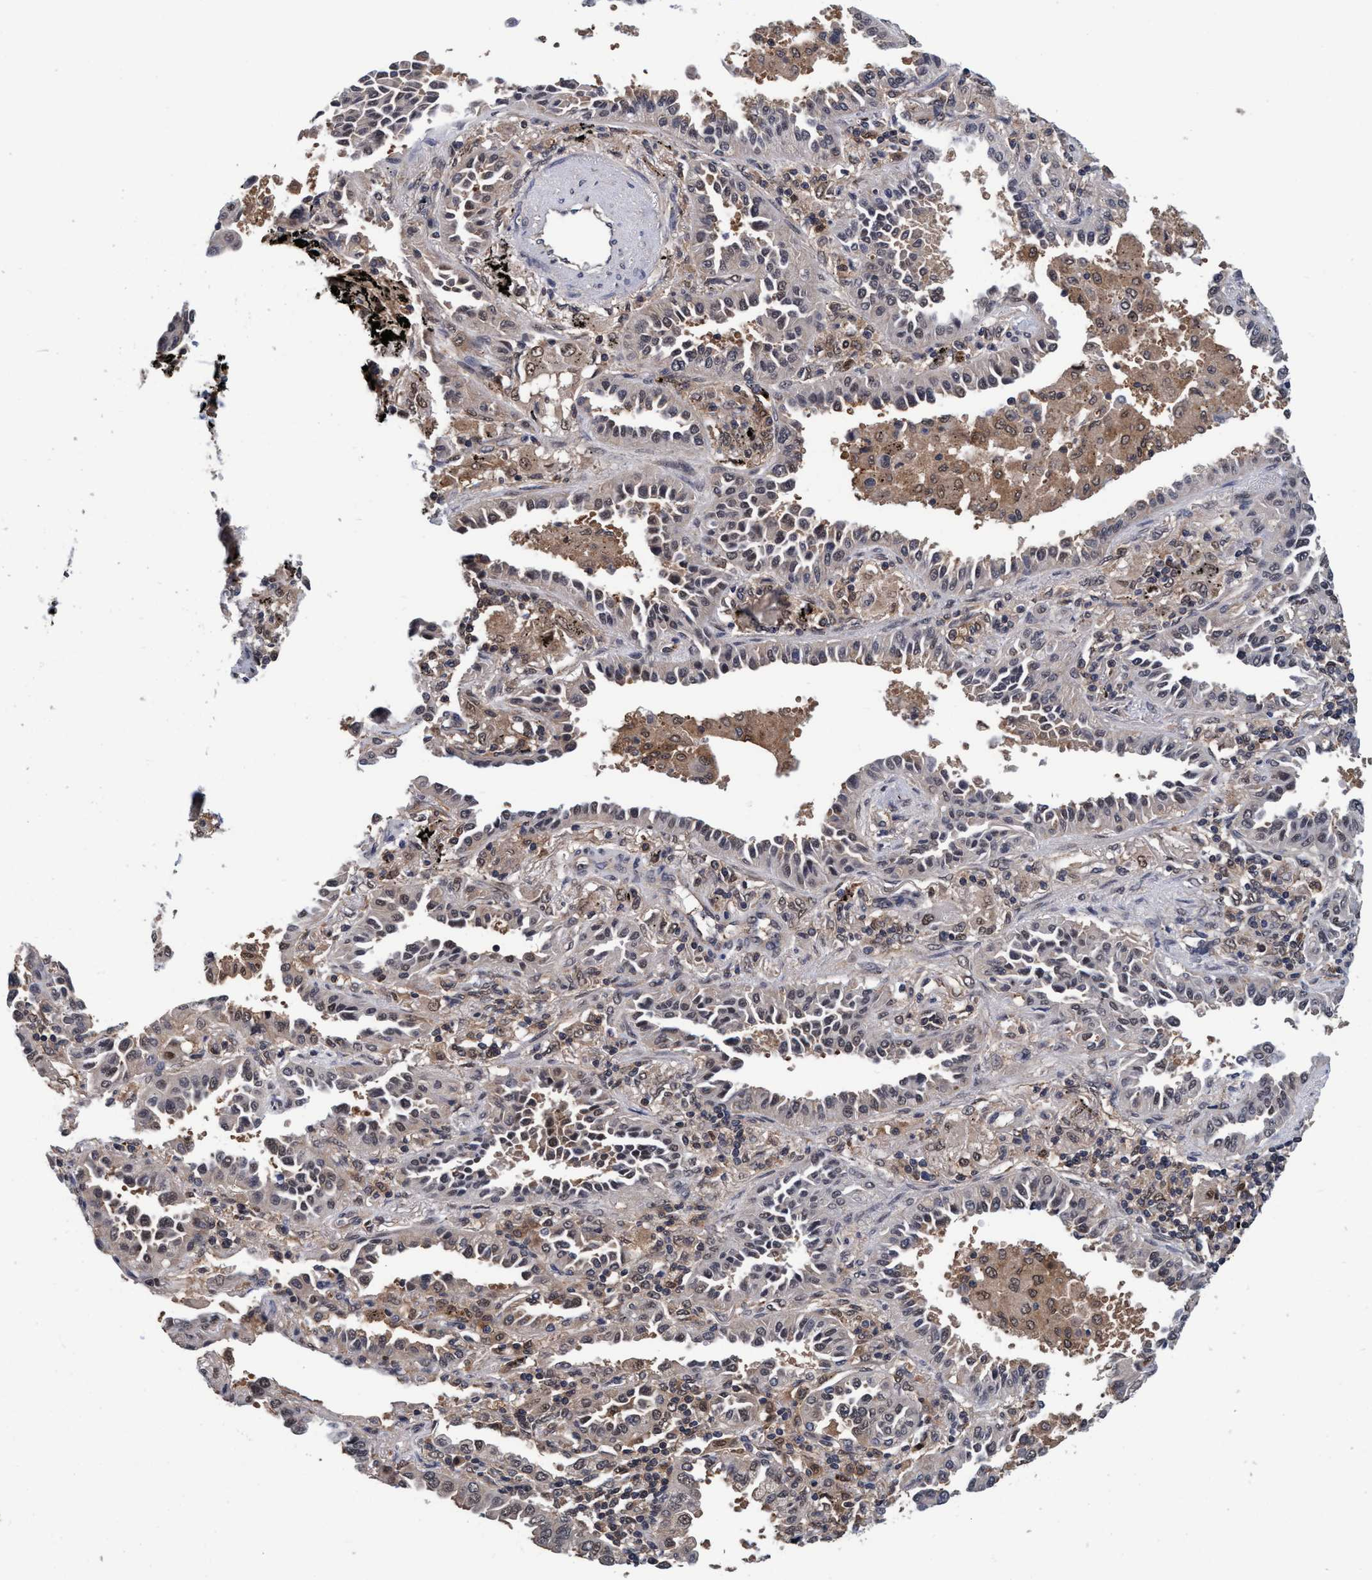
{"staining": {"intensity": "weak", "quantity": "25%-75%", "location": "cytoplasmic/membranous,nuclear"}, "tissue": "lung cancer", "cell_type": "Tumor cells", "image_type": "cancer", "snomed": [{"axis": "morphology", "description": "Normal tissue, NOS"}, {"axis": "morphology", "description": "Adenocarcinoma, NOS"}, {"axis": "topography", "description": "Lung"}], "caption": "Immunohistochemical staining of adenocarcinoma (lung) reveals weak cytoplasmic/membranous and nuclear protein positivity in about 25%-75% of tumor cells.", "gene": "PSMD12", "patient": {"sex": "male", "age": 59}}